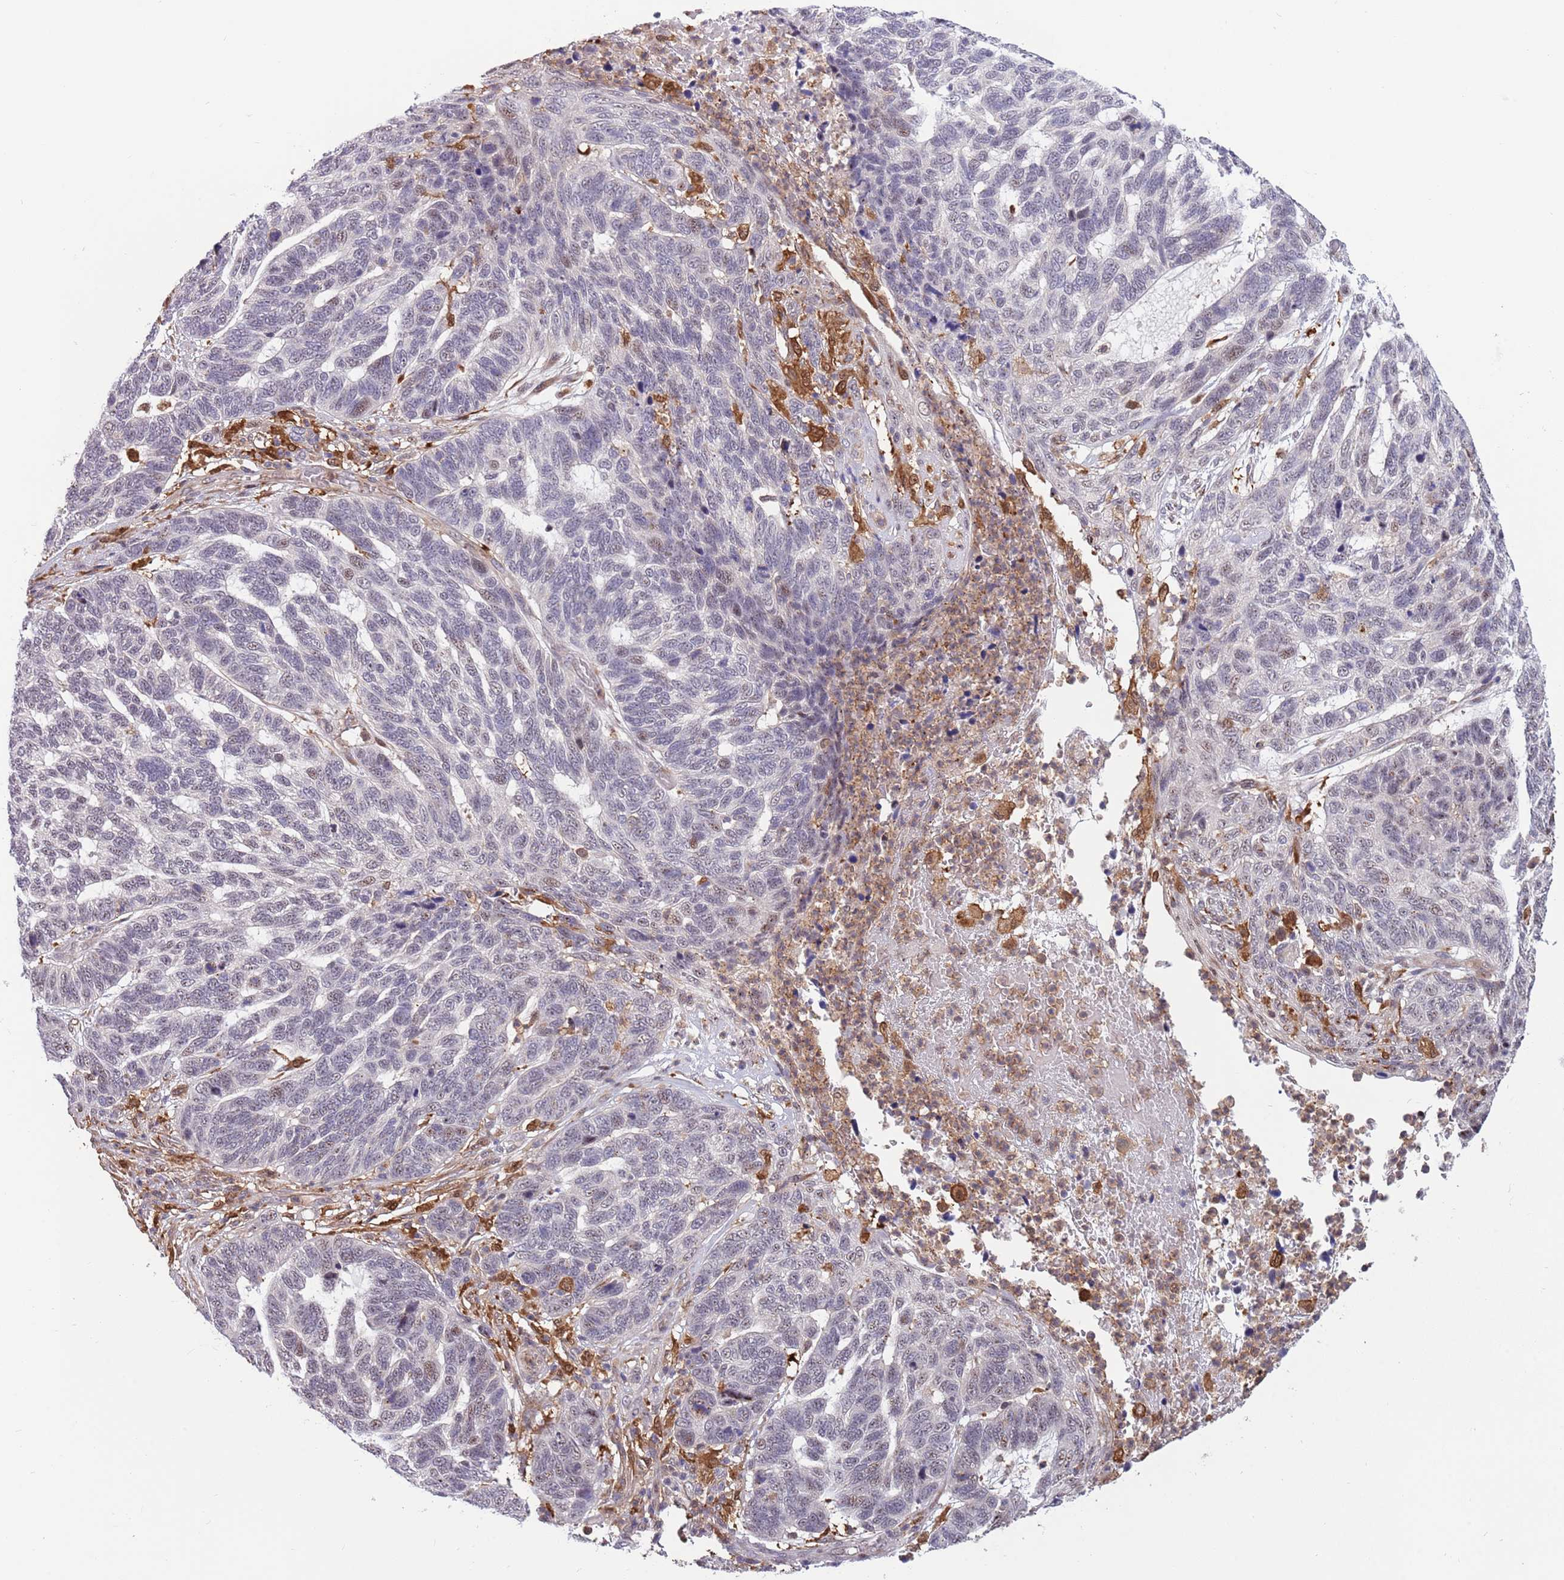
{"staining": {"intensity": "negative", "quantity": "none", "location": "none"}, "tissue": "skin cancer", "cell_type": "Tumor cells", "image_type": "cancer", "snomed": [{"axis": "morphology", "description": "Basal cell carcinoma"}, {"axis": "topography", "description": "Skin"}], "caption": "A high-resolution photomicrograph shows IHC staining of skin basal cell carcinoma, which shows no significant expression in tumor cells.", "gene": "CCNJL", "patient": {"sex": "female", "age": 65}}